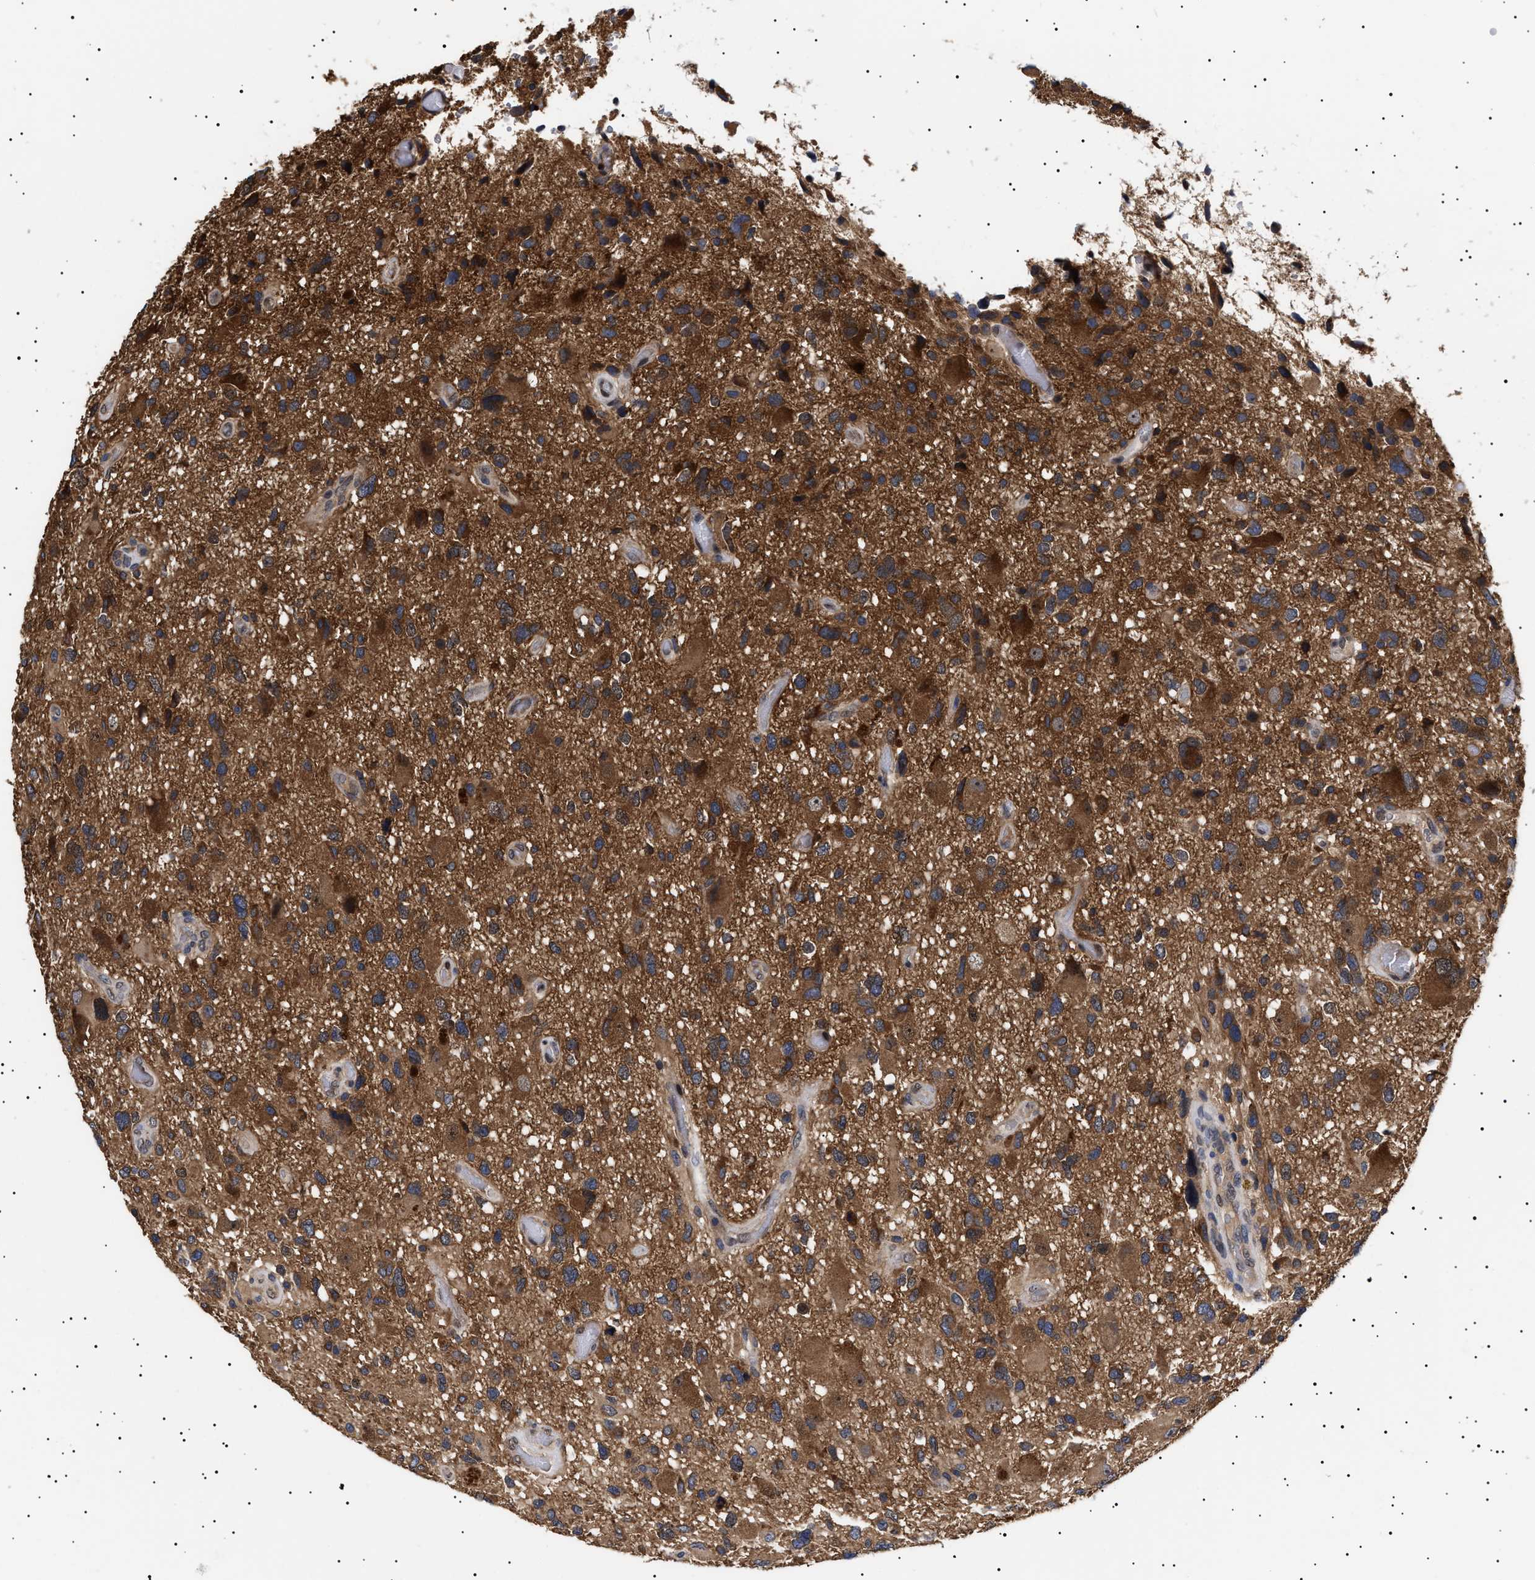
{"staining": {"intensity": "strong", "quantity": ">75%", "location": "cytoplasmic/membranous"}, "tissue": "glioma", "cell_type": "Tumor cells", "image_type": "cancer", "snomed": [{"axis": "morphology", "description": "Glioma, malignant, High grade"}, {"axis": "topography", "description": "Brain"}], "caption": "Tumor cells exhibit high levels of strong cytoplasmic/membranous expression in about >75% of cells in human glioma. The protein is stained brown, and the nuclei are stained in blue (DAB (3,3'-diaminobenzidine) IHC with brightfield microscopy, high magnification).", "gene": "KRBA1", "patient": {"sex": "male", "age": 33}}